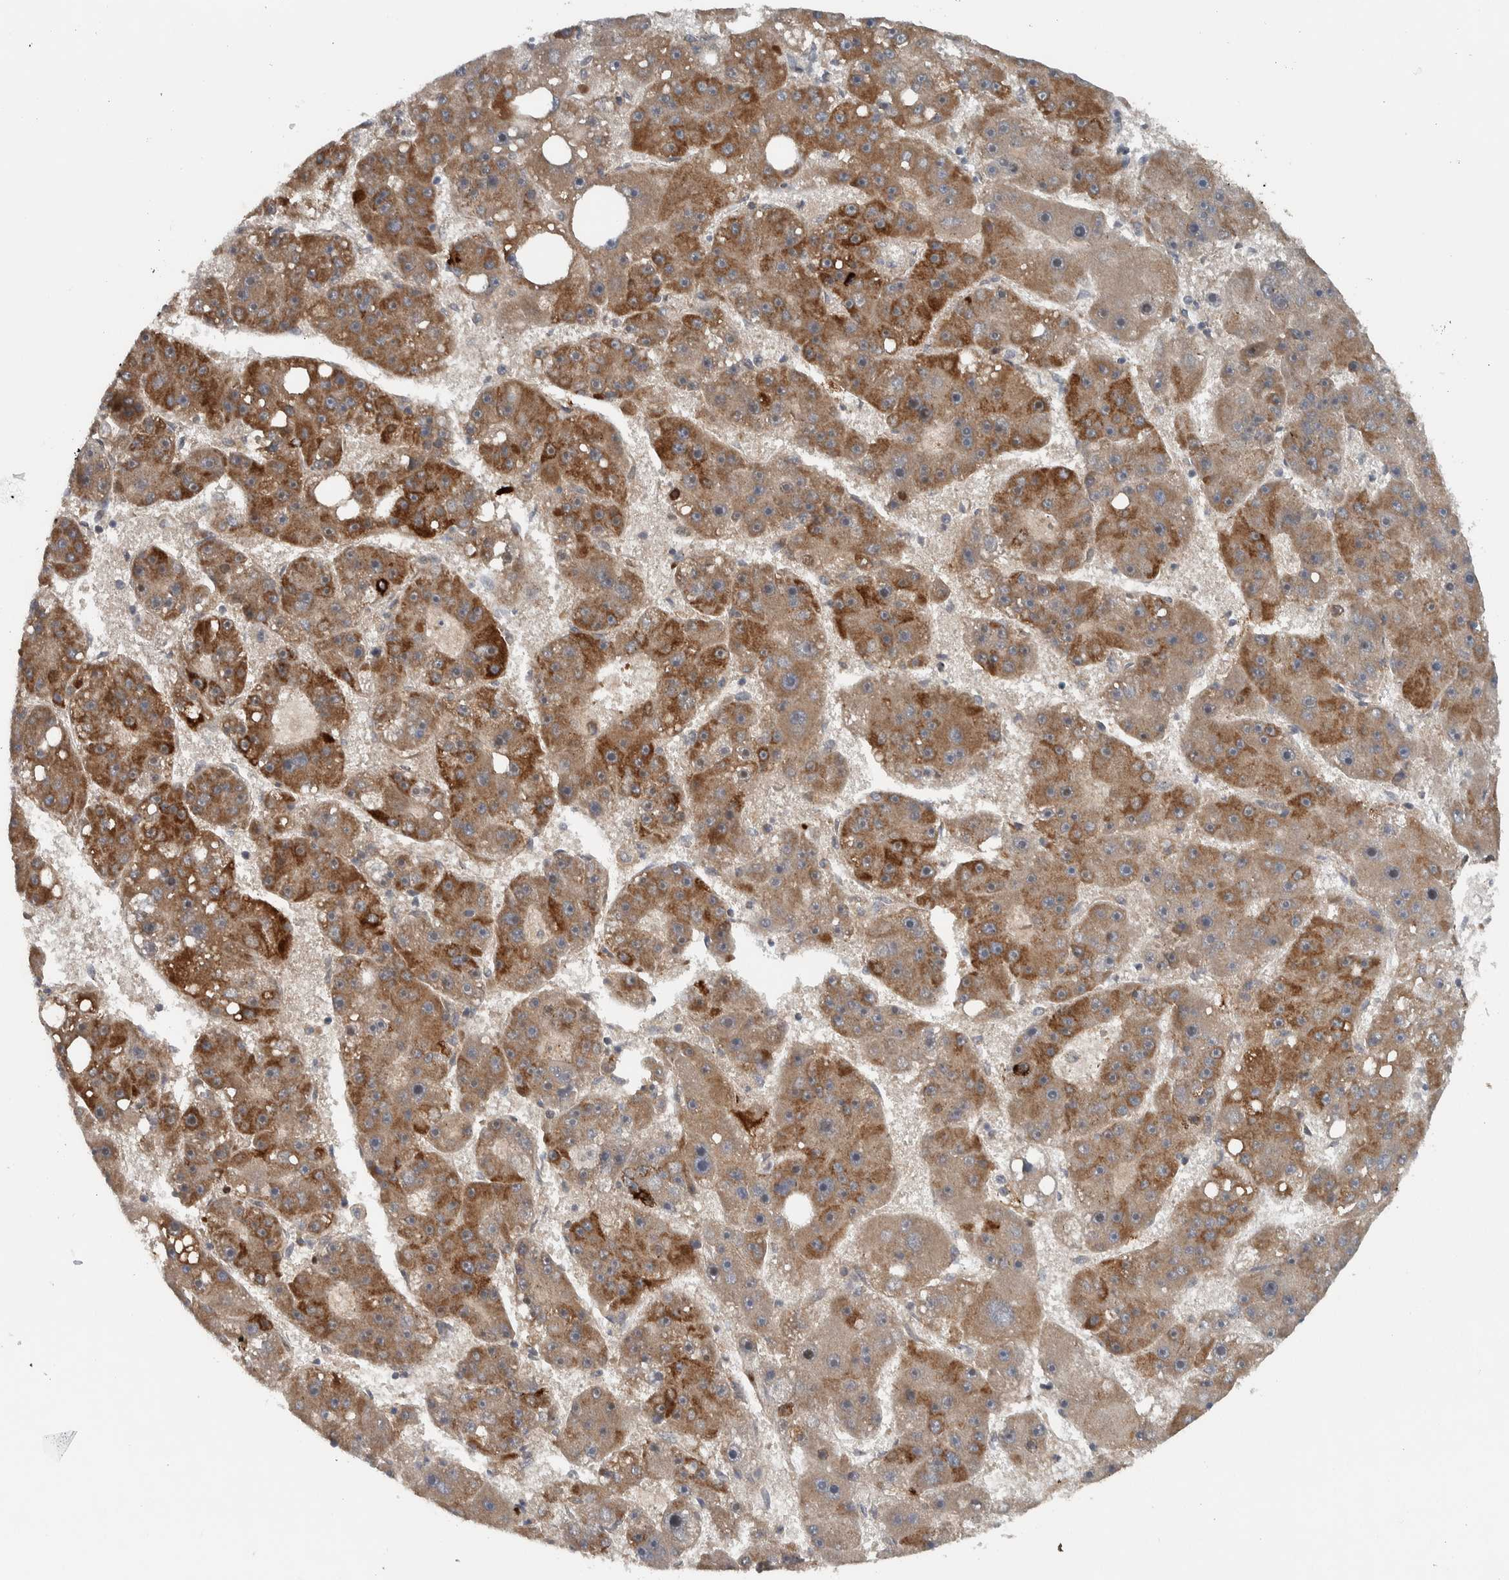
{"staining": {"intensity": "moderate", "quantity": ">75%", "location": "cytoplasmic/membranous"}, "tissue": "liver cancer", "cell_type": "Tumor cells", "image_type": "cancer", "snomed": [{"axis": "morphology", "description": "Carcinoma, Hepatocellular, NOS"}, {"axis": "topography", "description": "Liver"}], "caption": "Protein expression analysis of human liver hepatocellular carcinoma reveals moderate cytoplasmic/membranous staining in about >75% of tumor cells.", "gene": "LBHD1", "patient": {"sex": "female", "age": 61}}